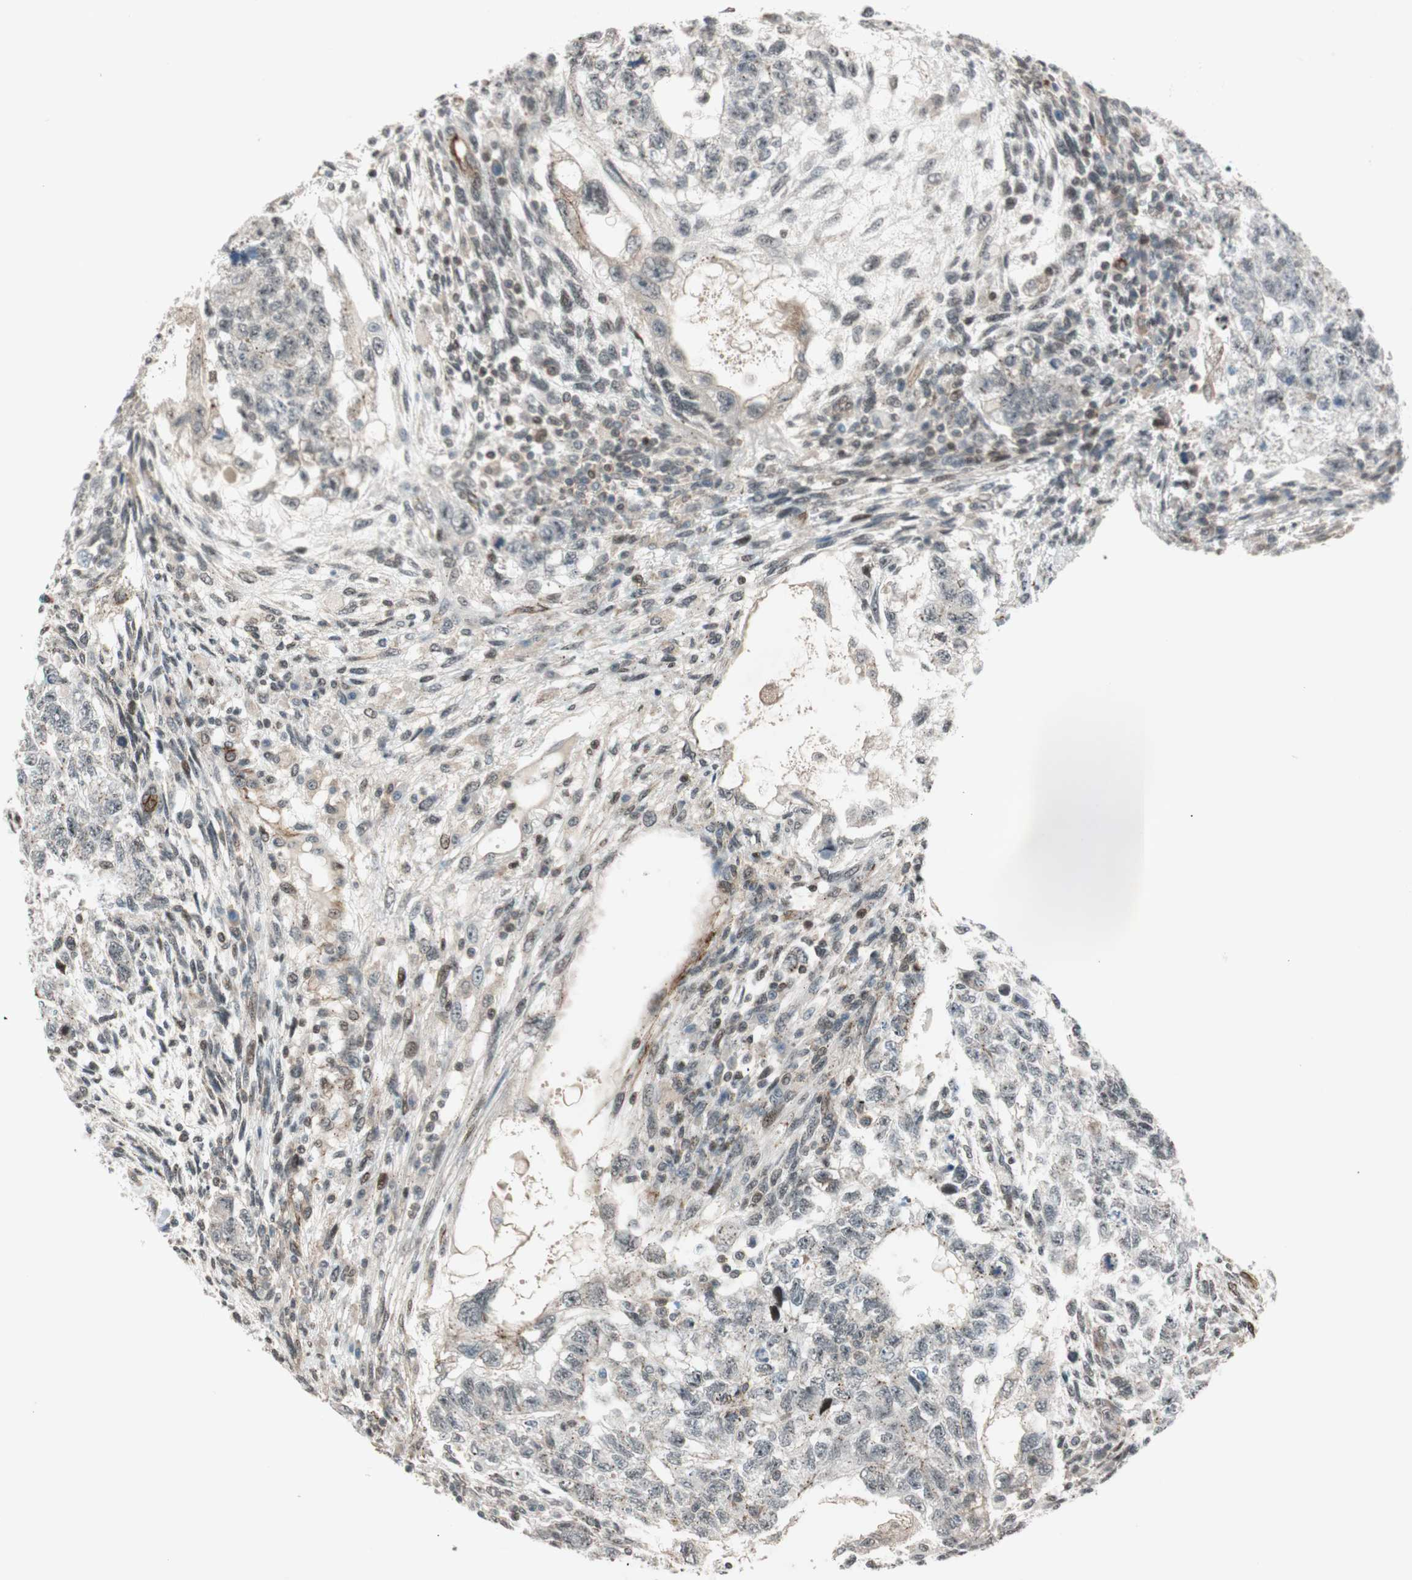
{"staining": {"intensity": "weak", "quantity": "<25%", "location": "cytoplasmic/membranous"}, "tissue": "testis cancer", "cell_type": "Tumor cells", "image_type": "cancer", "snomed": [{"axis": "morphology", "description": "Normal tissue, NOS"}, {"axis": "morphology", "description": "Carcinoma, Embryonal, NOS"}, {"axis": "topography", "description": "Testis"}], "caption": "An immunohistochemistry histopathology image of testis cancer is shown. There is no staining in tumor cells of testis cancer.", "gene": "CDK19", "patient": {"sex": "male", "age": 36}}